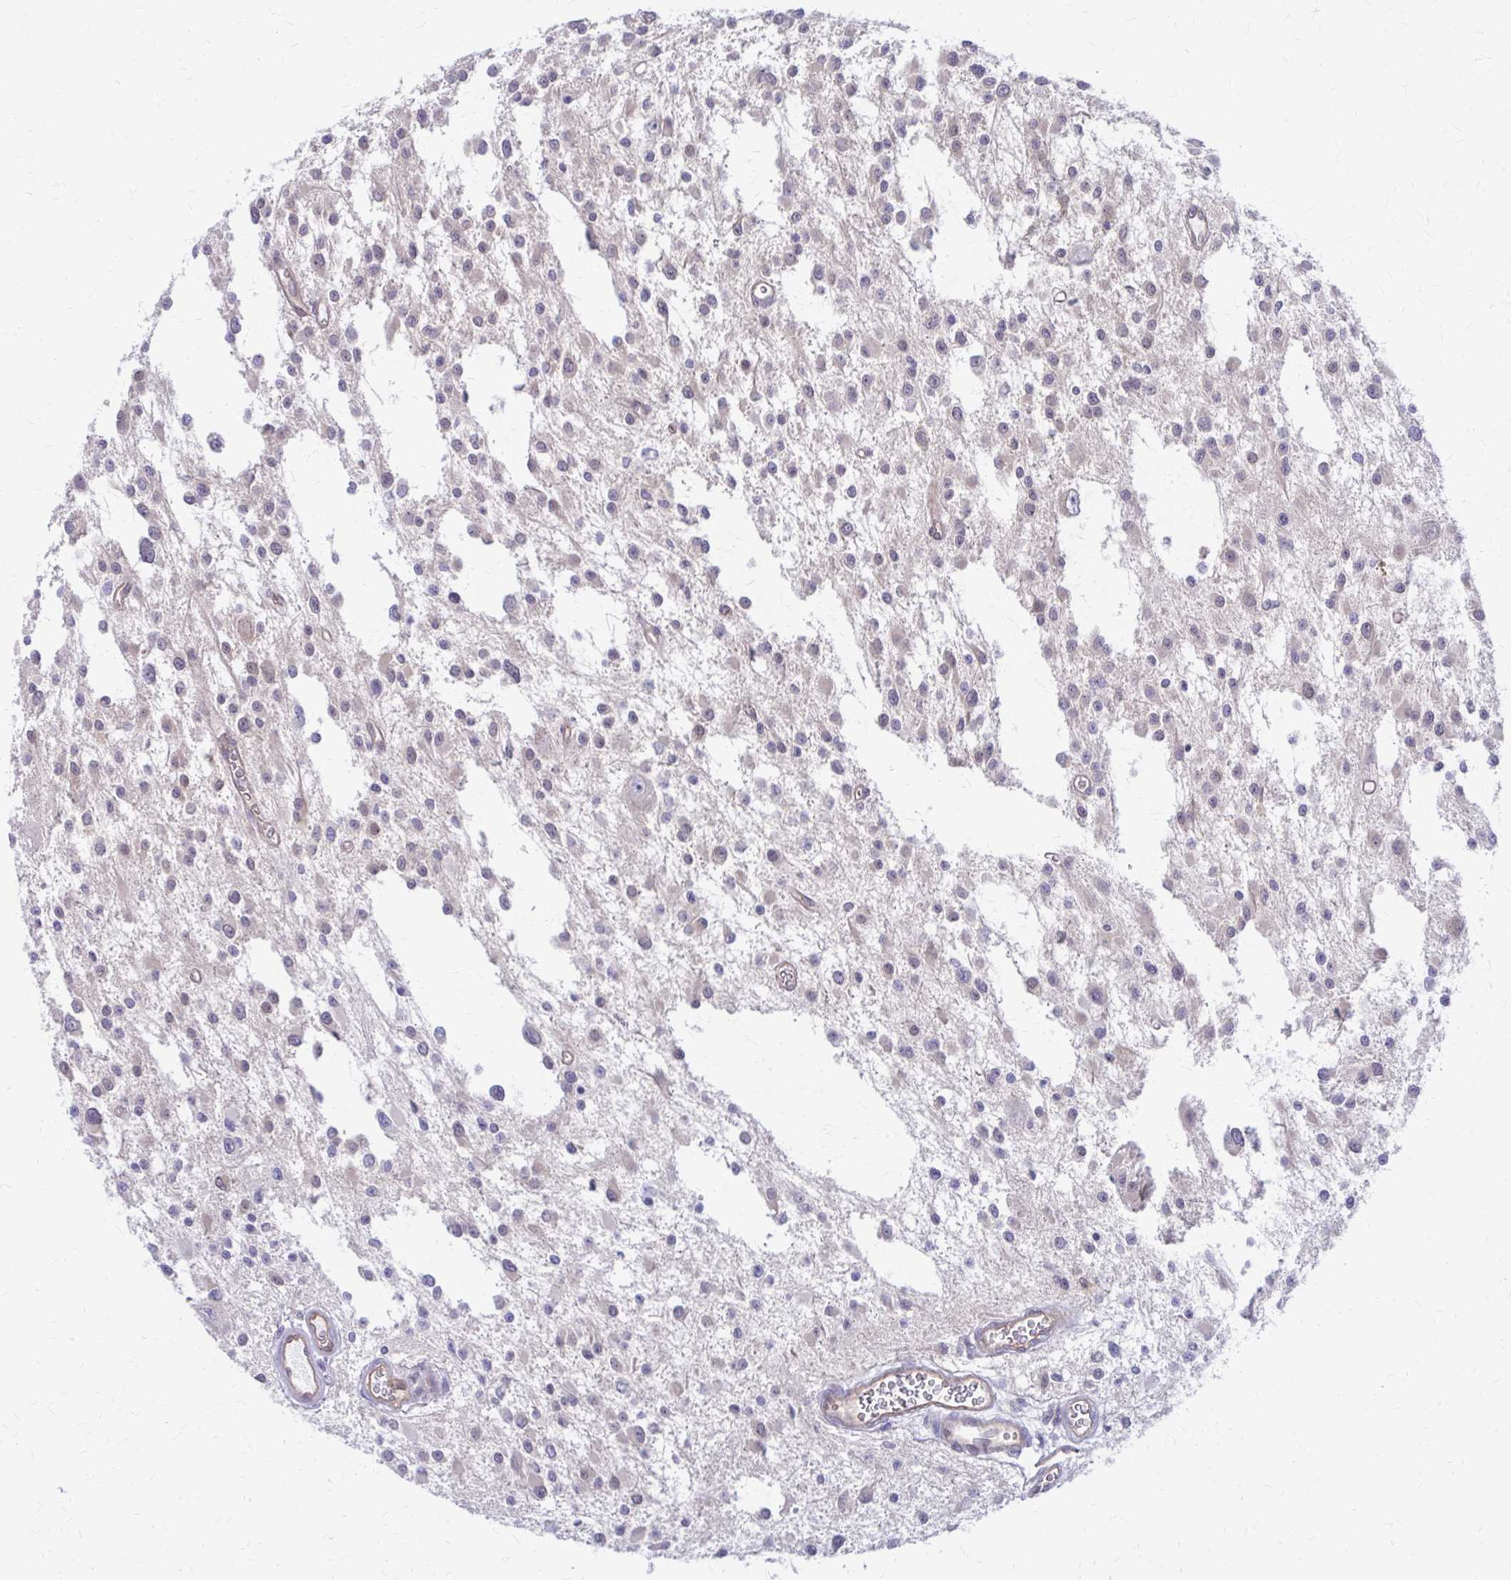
{"staining": {"intensity": "moderate", "quantity": "<25%", "location": "cytoplasmic/membranous,nuclear"}, "tissue": "glioma", "cell_type": "Tumor cells", "image_type": "cancer", "snomed": [{"axis": "morphology", "description": "Glioma, malignant, Low grade"}, {"axis": "topography", "description": "Brain"}], "caption": "Immunohistochemical staining of human glioma demonstrates moderate cytoplasmic/membranous and nuclear protein positivity in approximately <25% of tumor cells. The protein of interest is stained brown, and the nuclei are stained in blue (DAB (3,3'-diaminobenzidine) IHC with brightfield microscopy, high magnification).", "gene": "CLIC2", "patient": {"sex": "male", "age": 43}}